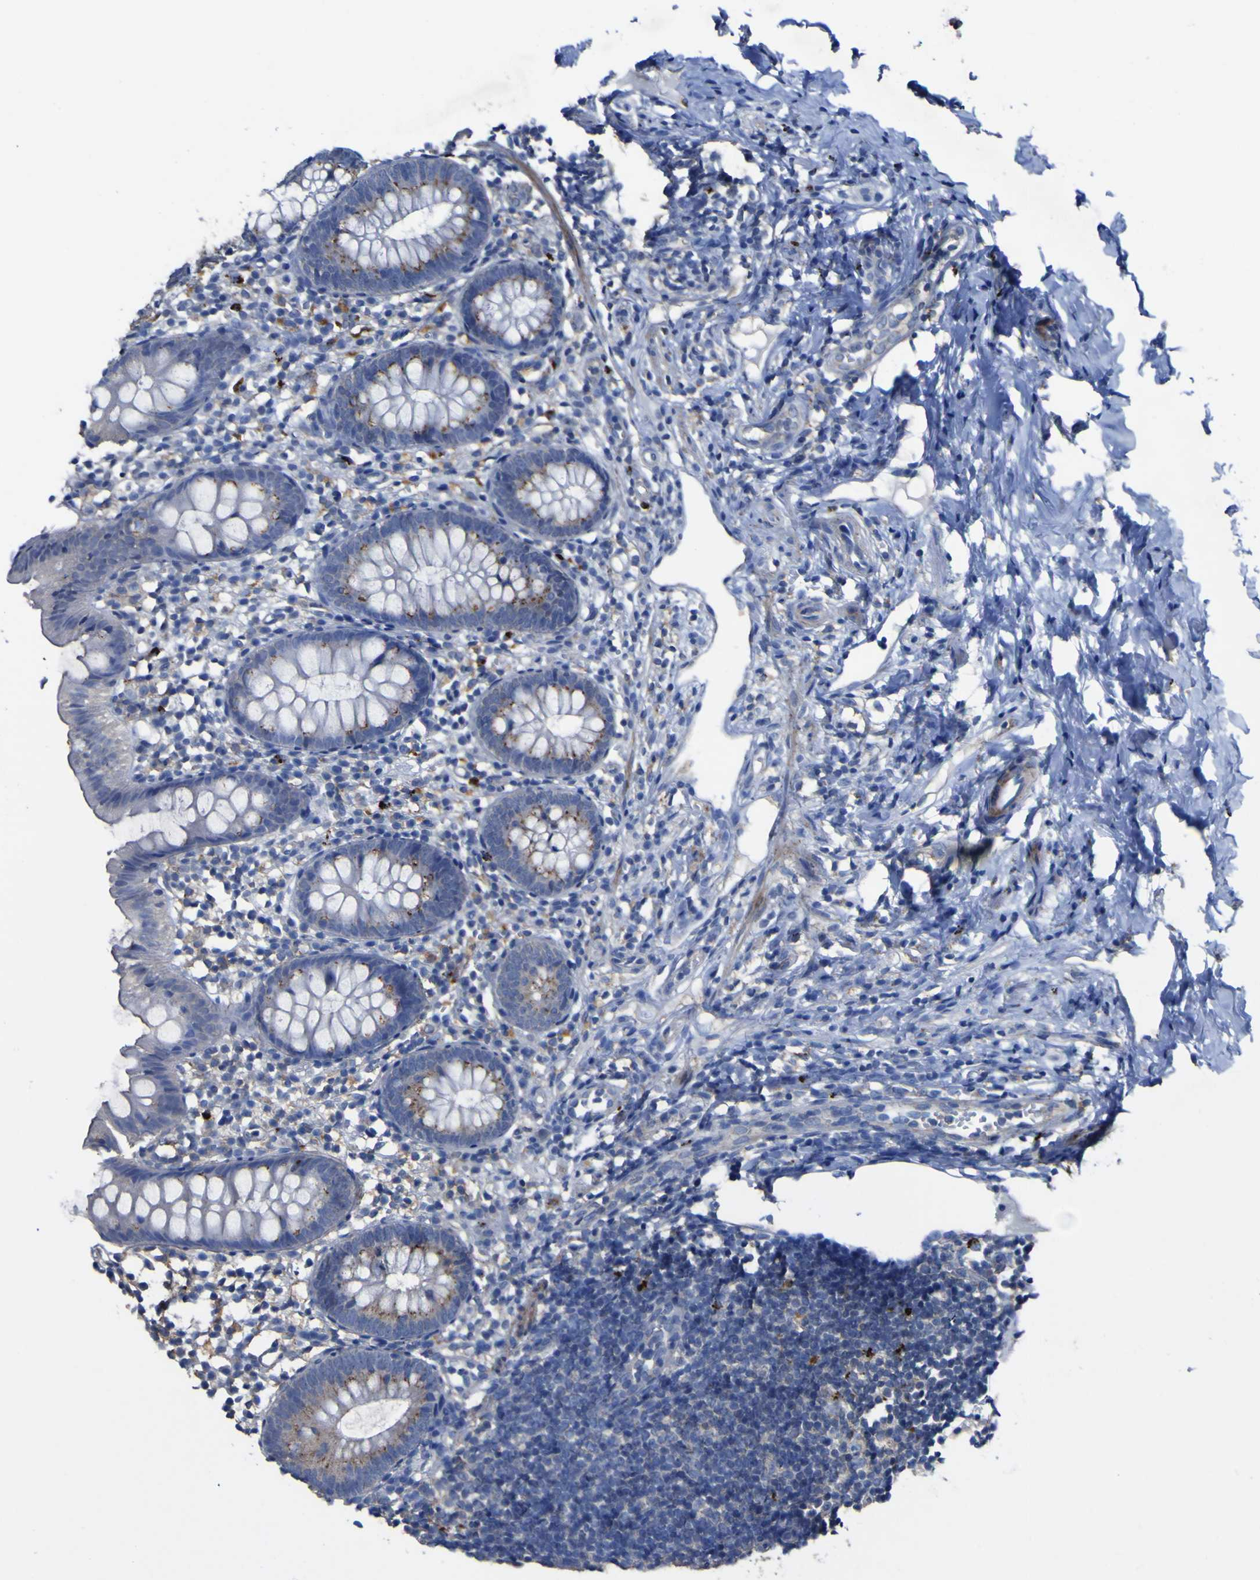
{"staining": {"intensity": "weak", "quantity": "<25%", "location": "cytoplasmic/membranous"}, "tissue": "appendix", "cell_type": "Glandular cells", "image_type": "normal", "snomed": [{"axis": "morphology", "description": "Normal tissue, NOS"}, {"axis": "topography", "description": "Appendix"}], "caption": "High magnification brightfield microscopy of unremarkable appendix stained with DAB (brown) and counterstained with hematoxylin (blue): glandular cells show no significant positivity.", "gene": "AGO4", "patient": {"sex": "female", "age": 20}}